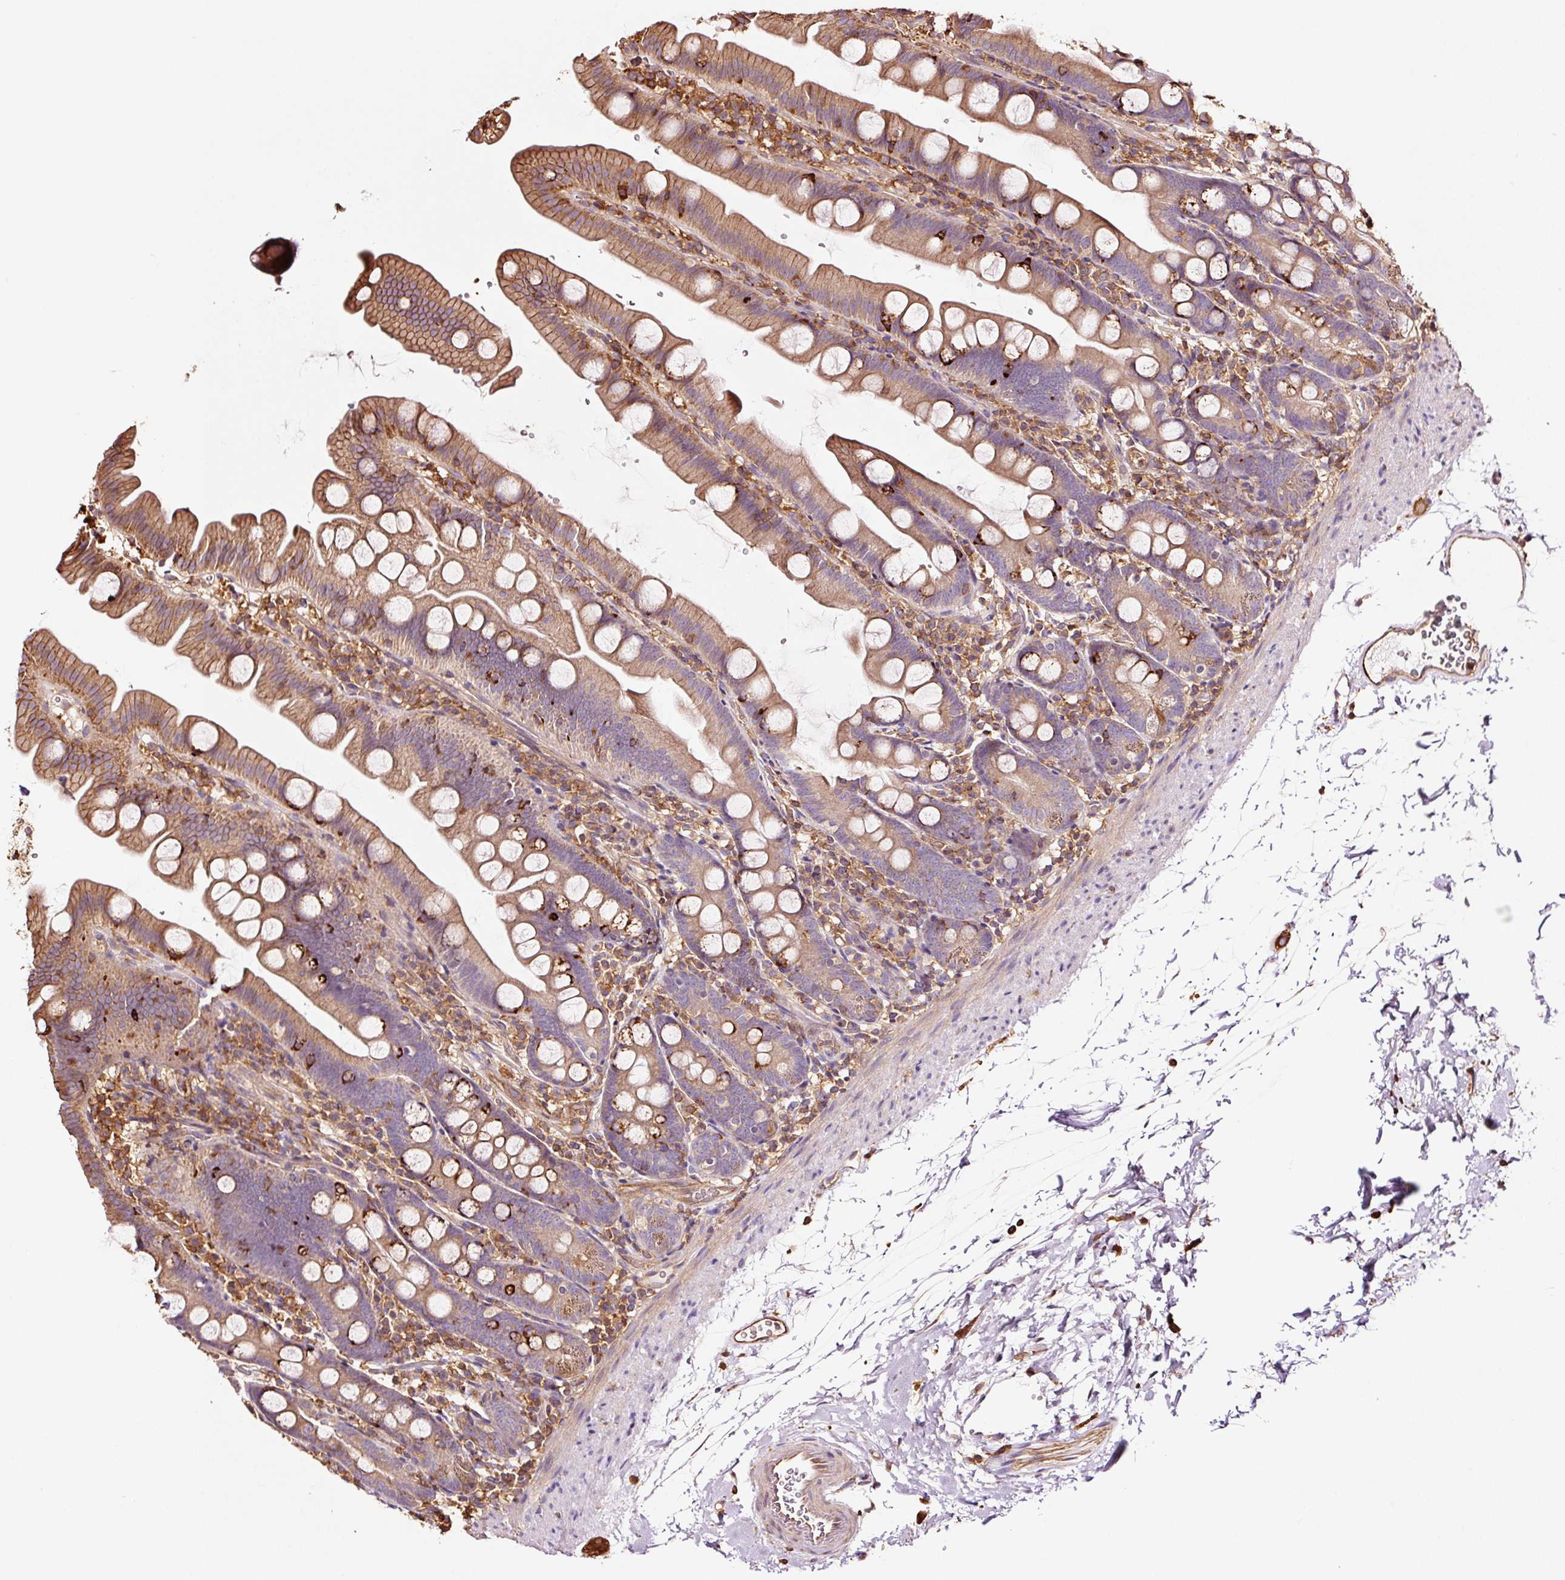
{"staining": {"intensity": "moderate", "quantity": "25%-75%", "location": "cytoplasmic/membranous"}, "tissue": "small intestine", "cell_type": "Glandular cells", "image_type": "normal", "snomed": [{"axis": "morphology", "description": "Normal tissue, NOS"}, {"axis": "topography", "description": "Small intestine"}], "caption": "Immunohistochemical staining of benign small intestine exhibits moderate cytoplasmic/membranous protein staining in about 25%-75% of glandular cells. (IHC, brightfield microscopy, high magnification).", "gene": "METAP1", "patient": {"sex": "female", "age": 68}}